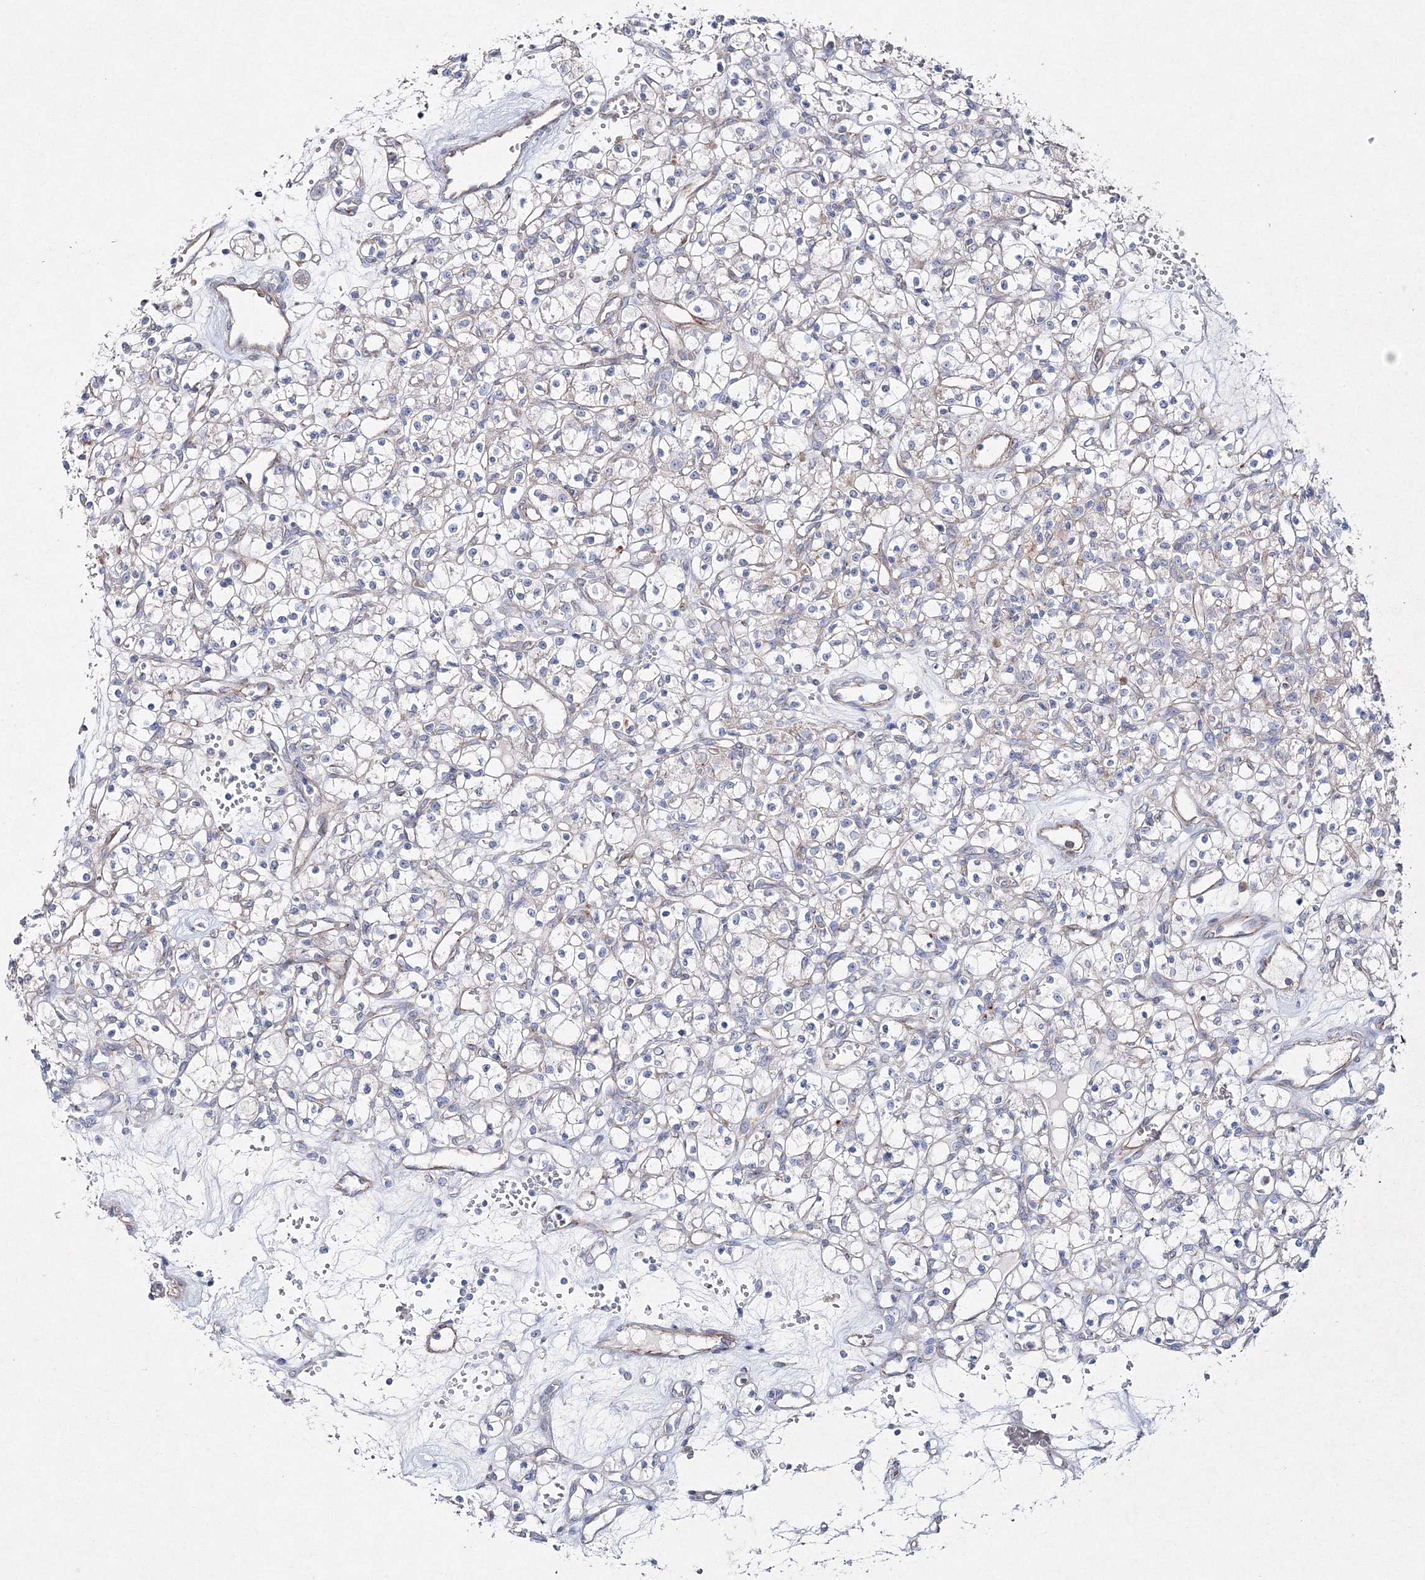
{"staining": {"intensity": "negative", "quantity": "none", "location": "none"}, "tissue": "renal cancer", "cell_type": "Tumor cells", "image_type": "cancer", "snomed": [{"axis": "morphology", "description": "Adenocarcinoma, NOS"}, {"axis": "topography", "description": "Kidney"}], "caption": "Tumor cells show no significant staining in adenocarcinoma (renal).", "gene": "NAA40", "patient": {"sex": "female", "age": 59}}